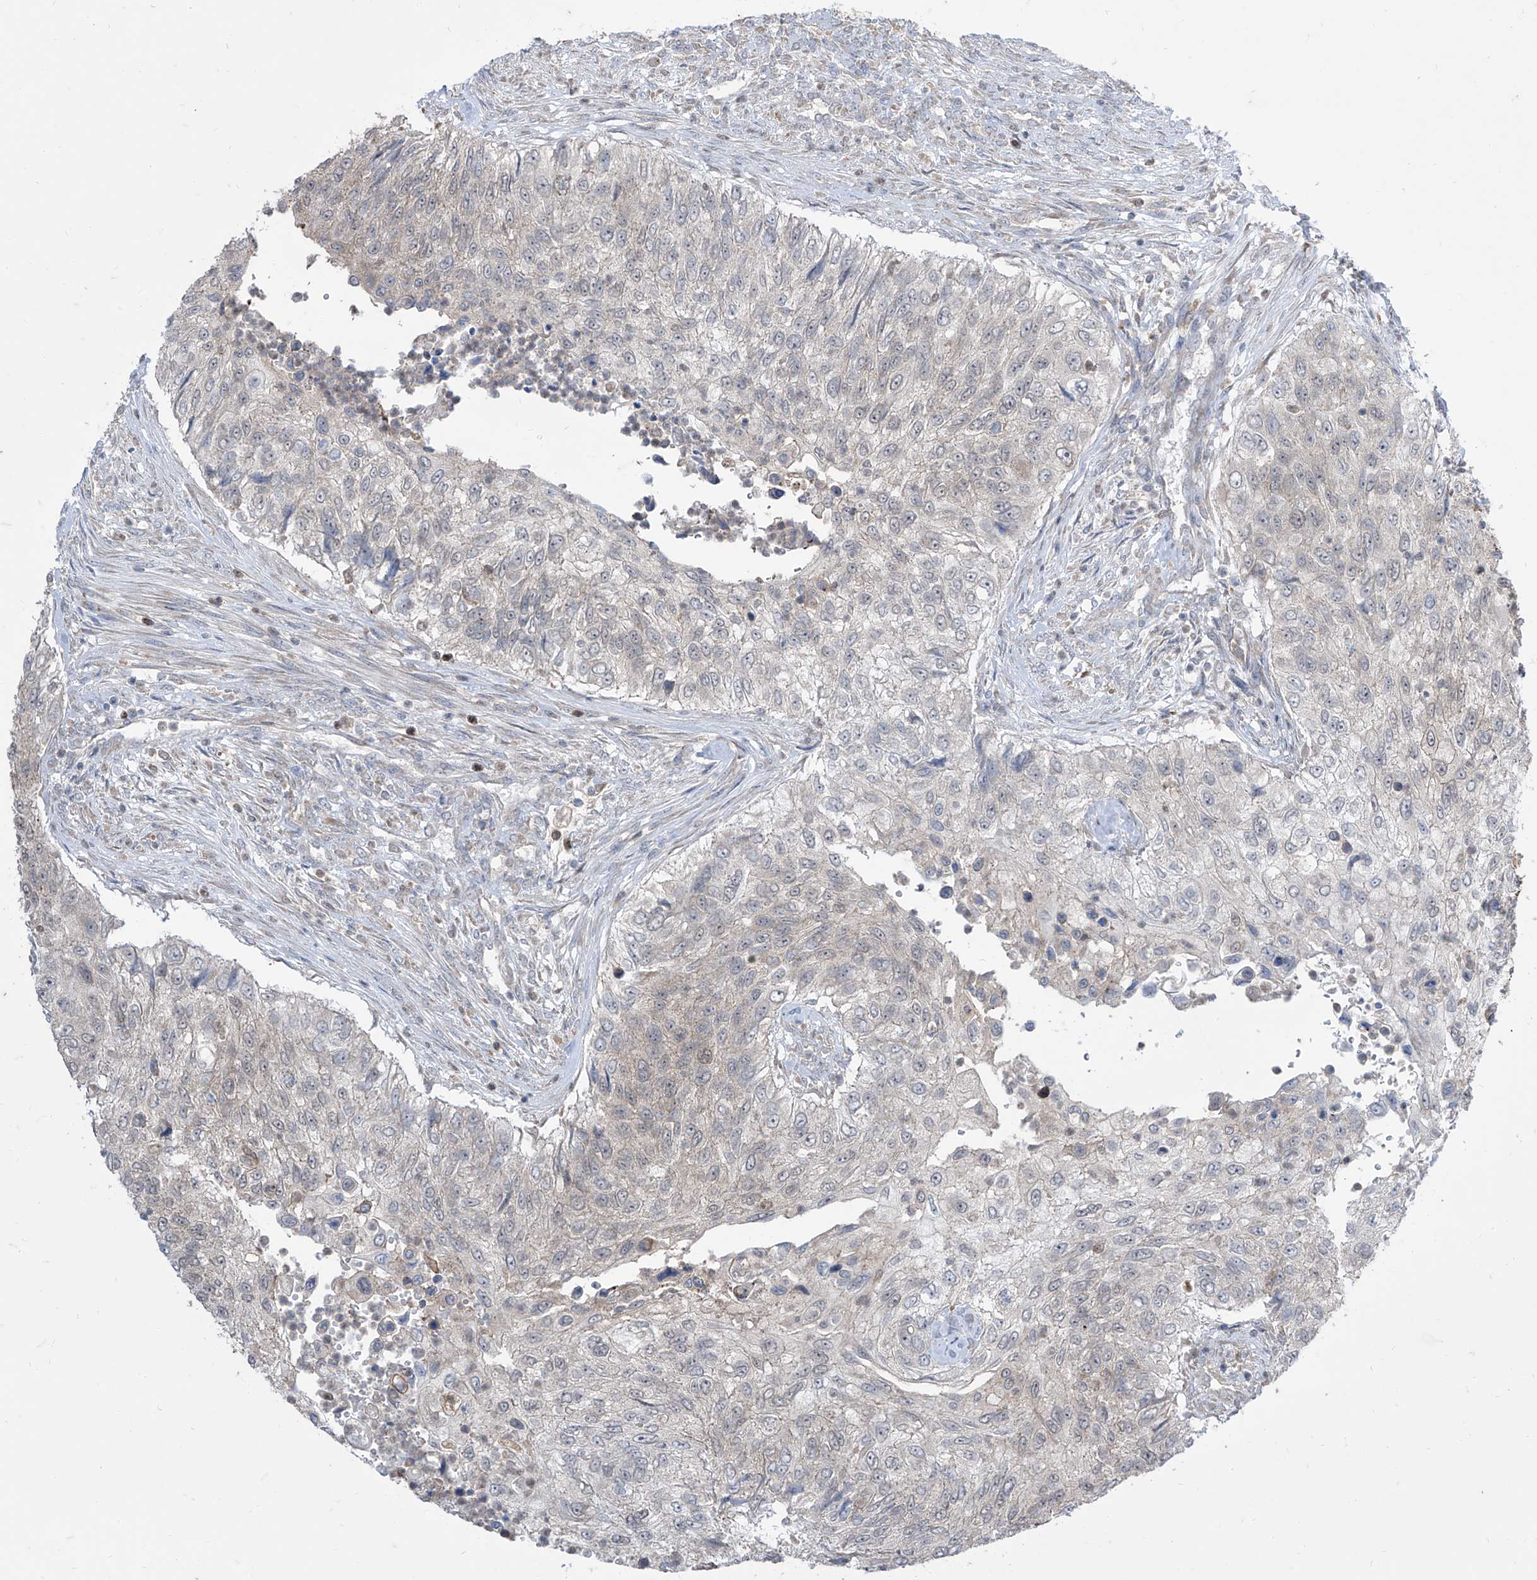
{"staining": {"intensity": "negative", "quantity": "none", "location": "none"}, "tissue": "urothelial cancer", "cell_type": "Tumor cells", "image_type": "cancer", "snomed": [{"axis": "morphology", "description": "Urothelial carcinoma, High grade"}, {"axis": "topography", "description": "Urinary bladder"}], "caption": "This is a image of immunohistochemistry staining of urothelial carcinoma (high-grade), which shows no expression in tumor cells. The staining is performed using DAB brown chromogen with nuclei counter-stained in using hematoxylin.", "gene": "BROX", "patient": {"sex": "female", "age": 60}}